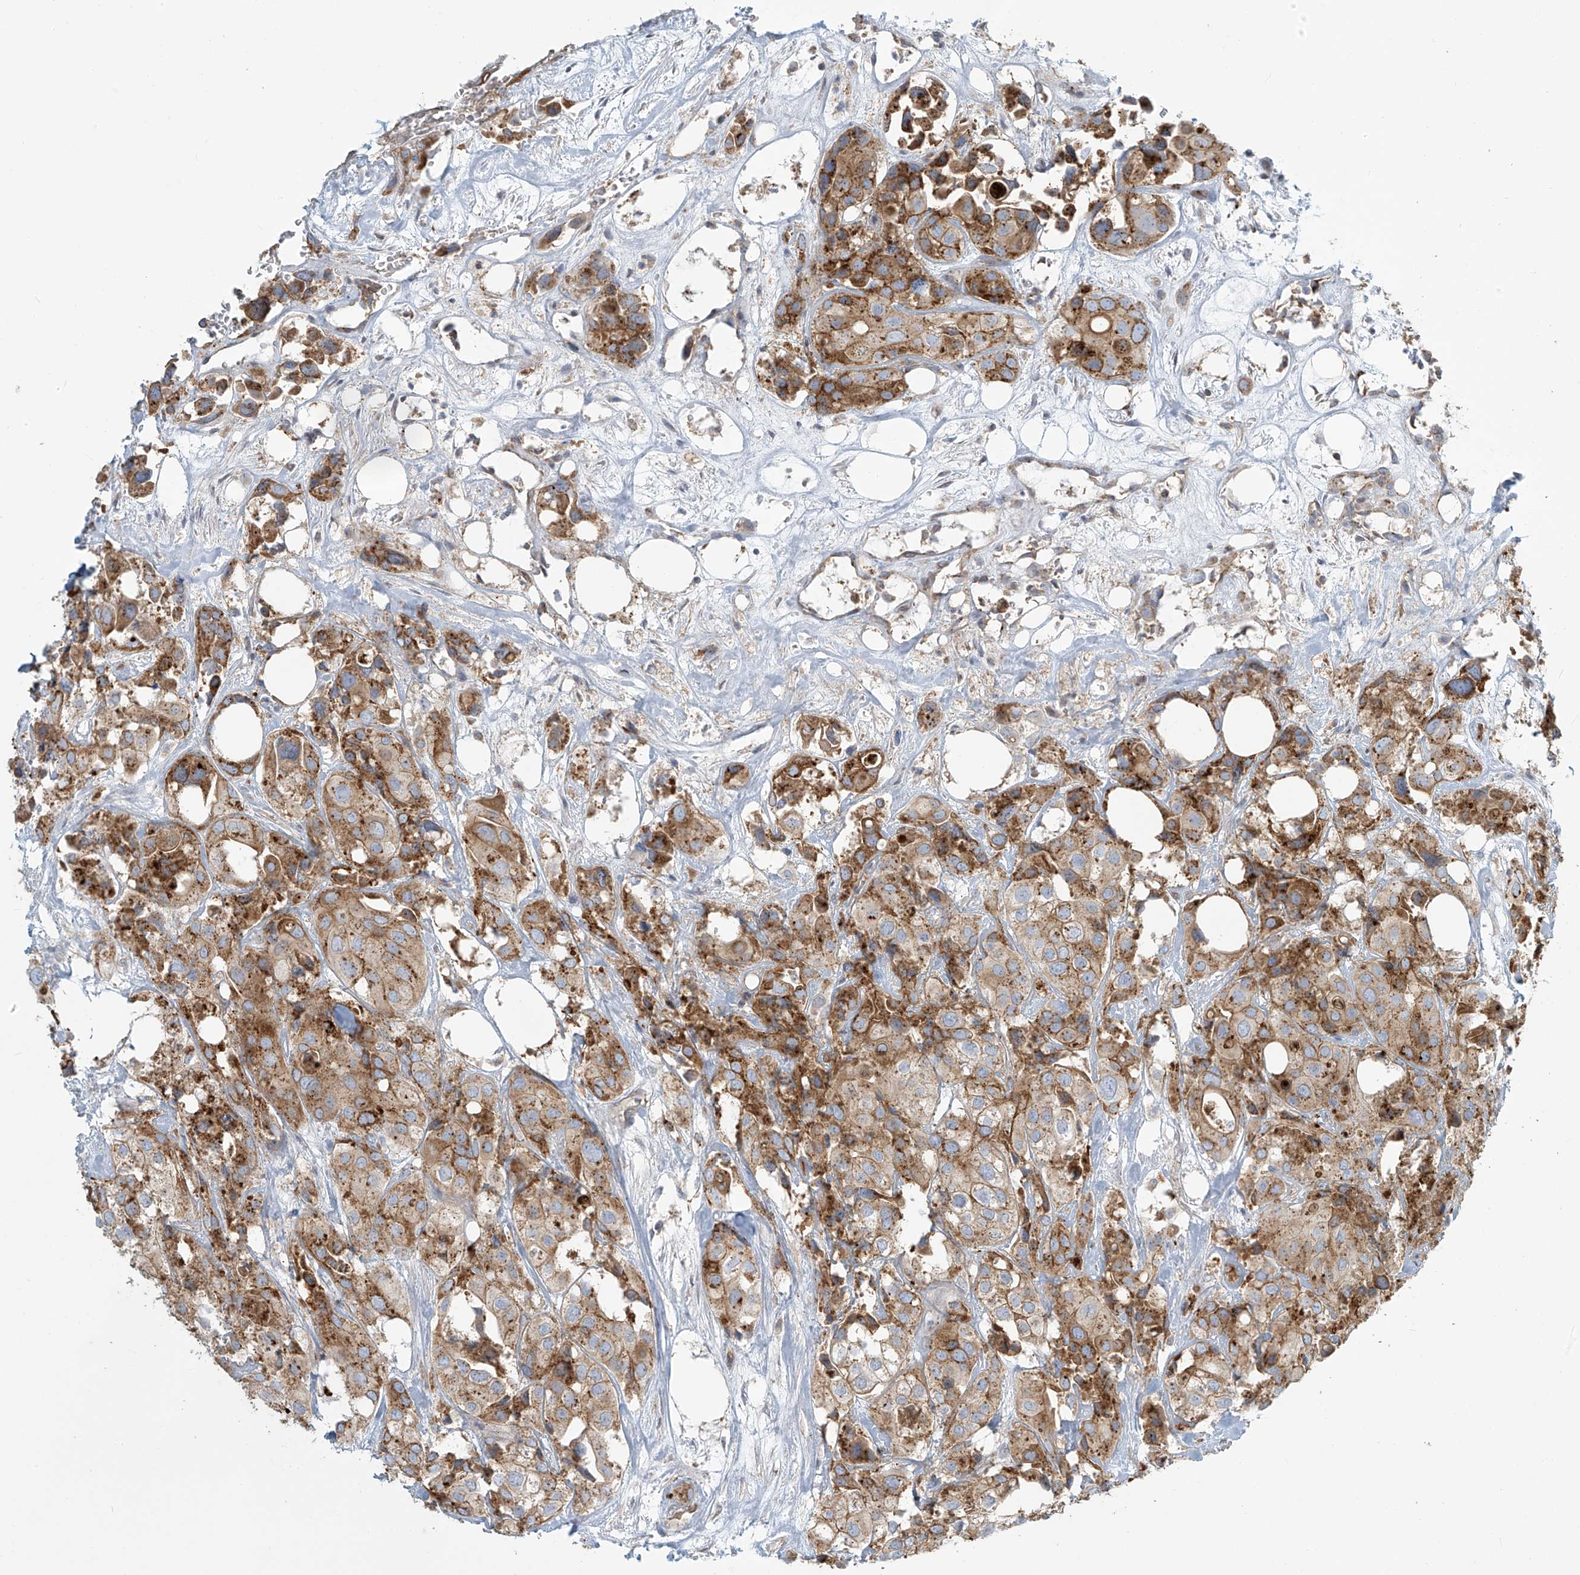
{"staining": {"intensity": "moderate", "quantity": ">75%", "location": "cytoplasmic/membranous"}, "tissue": "urothelial cancer", "cell_type": "Tumor cells", "image_type": "cancer", "snomed": [{"axis": "morphology", "description": "Urothelial carcinoma, High grade"}, {"axis": "topography", "description": "Urinary bladder"}], "caption": "Urothelial carcinoma (high-grade) was stained to show a protein in brown. There is medium levels of moderate cytoplasmic/membranous positivity in approximately >75% of tumor cells.", "gene": "LZTS3", "patient": {"sex": "male", "age": 64}}